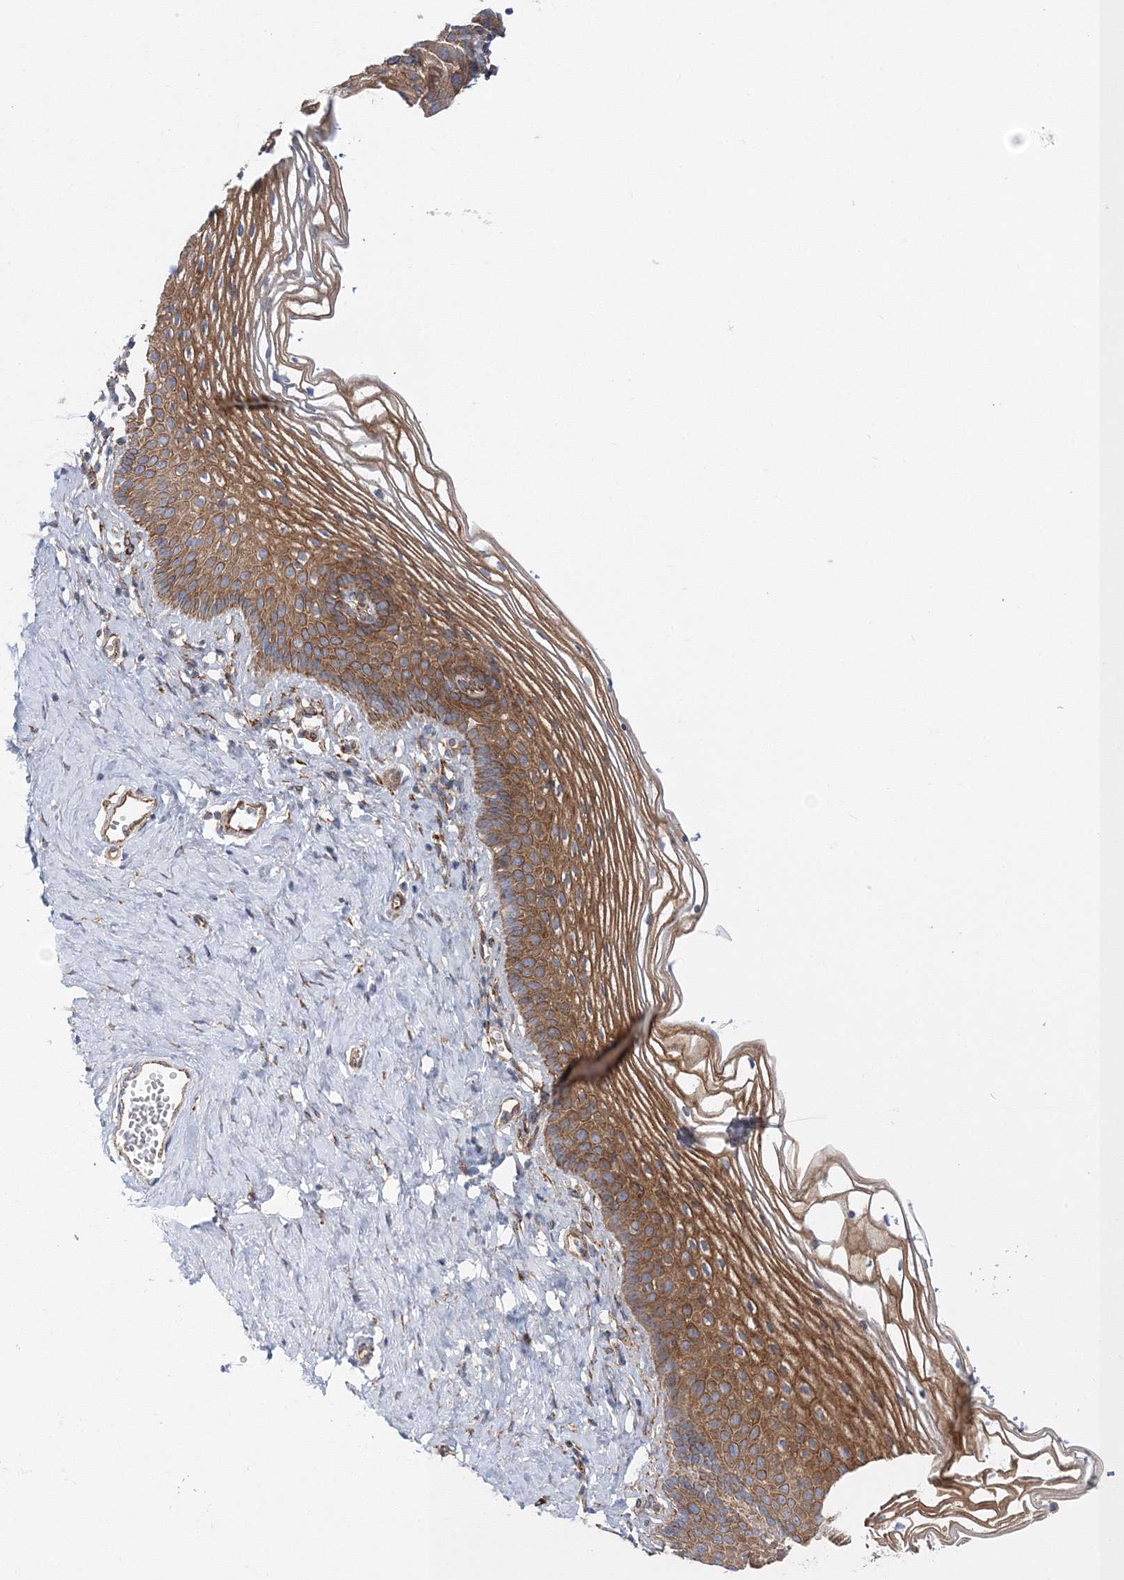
{"staining": {"intensity": "moderate", "quantity": ">75%", "location": "cytoplasmic/membranous"}, "tissue": "vagina", "cell_type": "Squamous epithelial cells", "image_type": "normal", "snomed": [{"axis": "morphology", "description": "Normal tissue, NOS"}, {"axis": "topography", "description": "Vagina"}], "caption": "Benign vagina exhibits moderate cytoplasmic/membranous staining in about >75% of squamous epithelial cells, visualized by immunohistochemistry. (DAB = brown stain, brightfield microscopy at high magnification).", "gene": "ZFYVE16", "patient": {"sex": "female", "age": 32}}